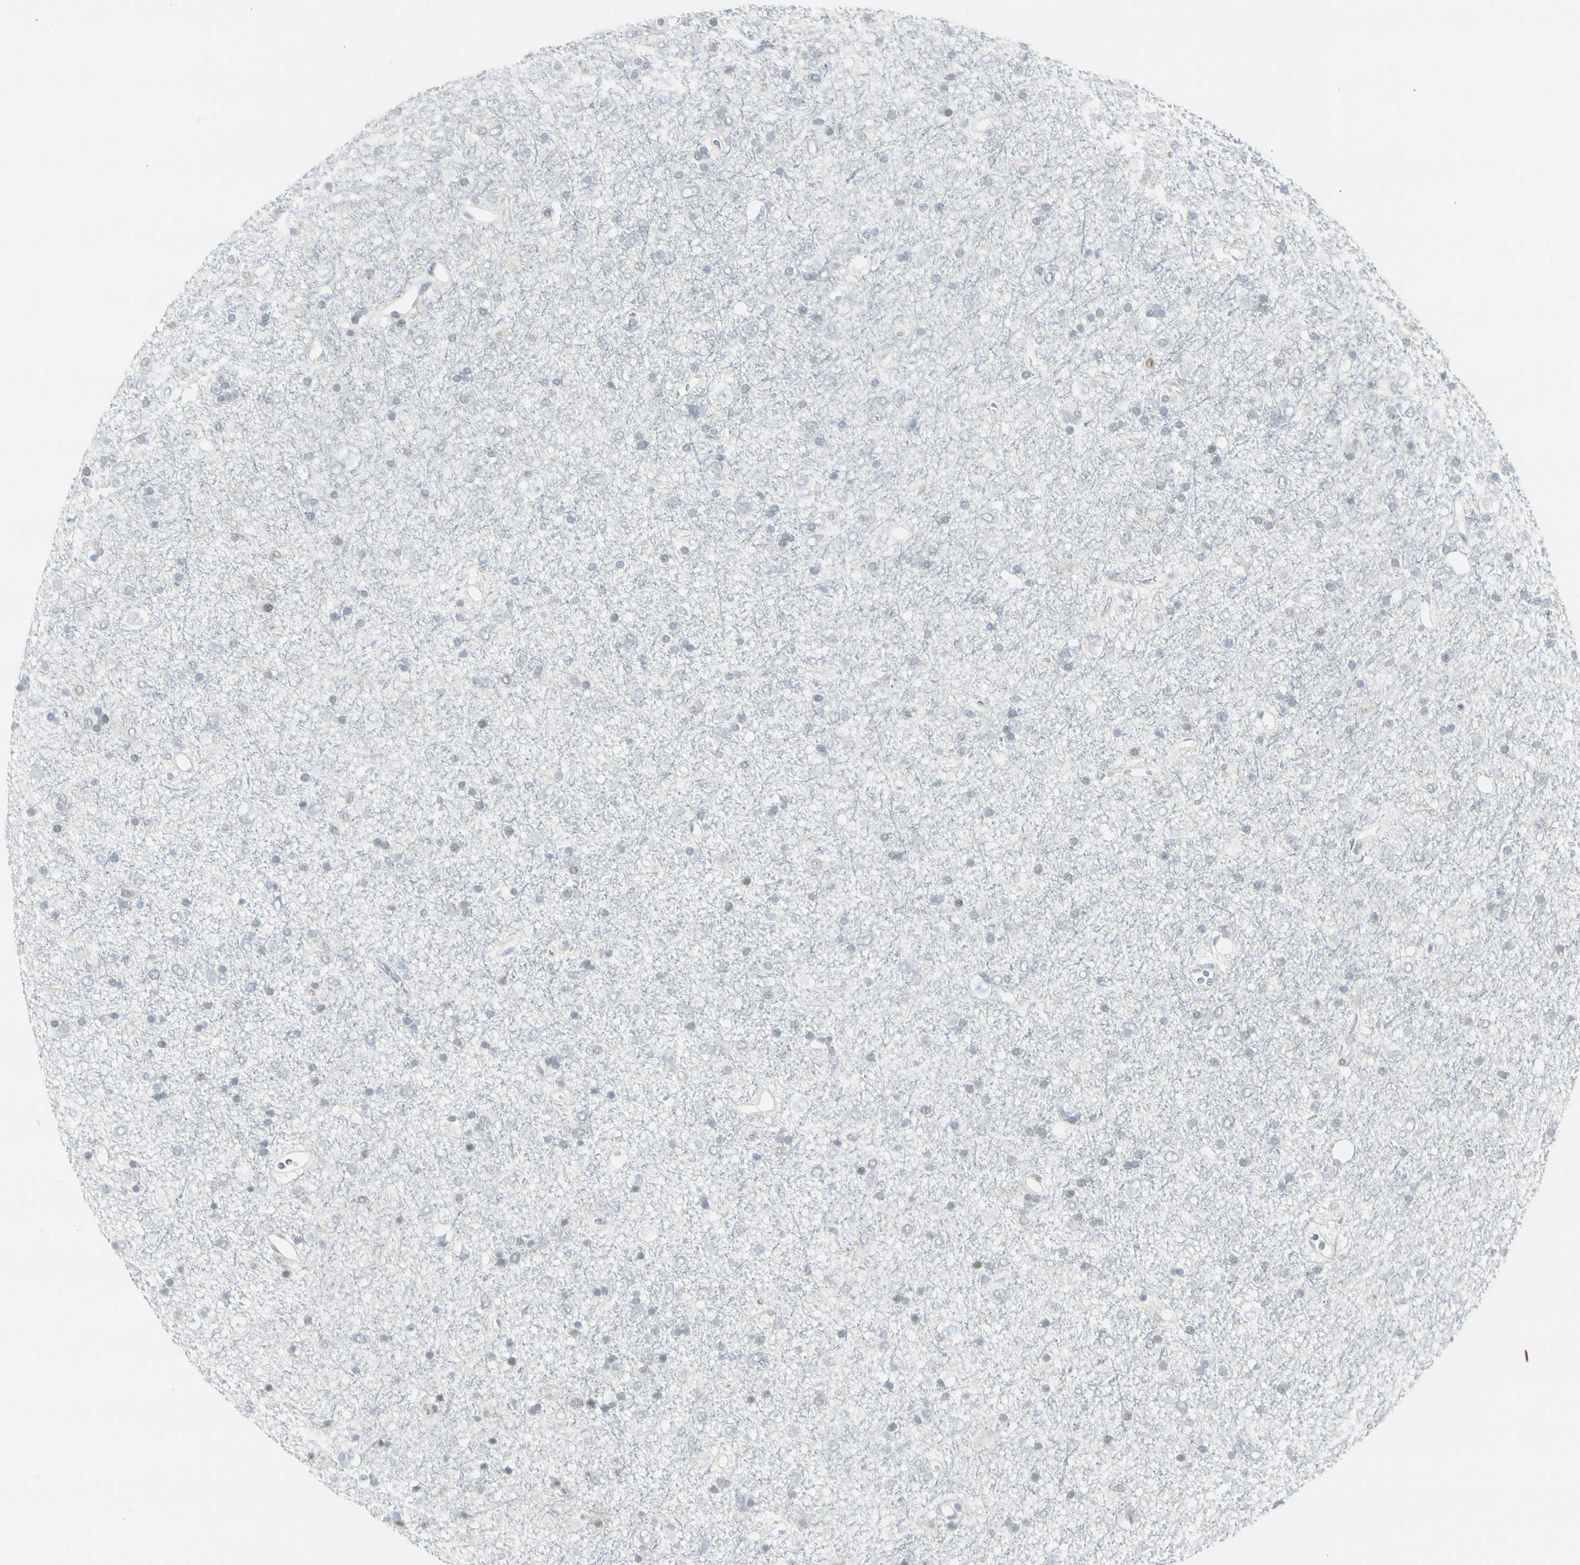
{"staining": {"intensity": "negative", "quantity": "none", "location": "none"}, "tissue": "glioma", "cell_type": "Tumor cells", "image_type": "cancer", "snomed": [{"axis": "morphology", "description": "Glioma, malignant, Low grade"}, {"axis": "topography", "description": "Brain"}], "caption": "IHC of human glioma reveals no positivity in tumor cells.", "gene": "ZBTB7B", "patient": {"sex": "male", "age": 77}}